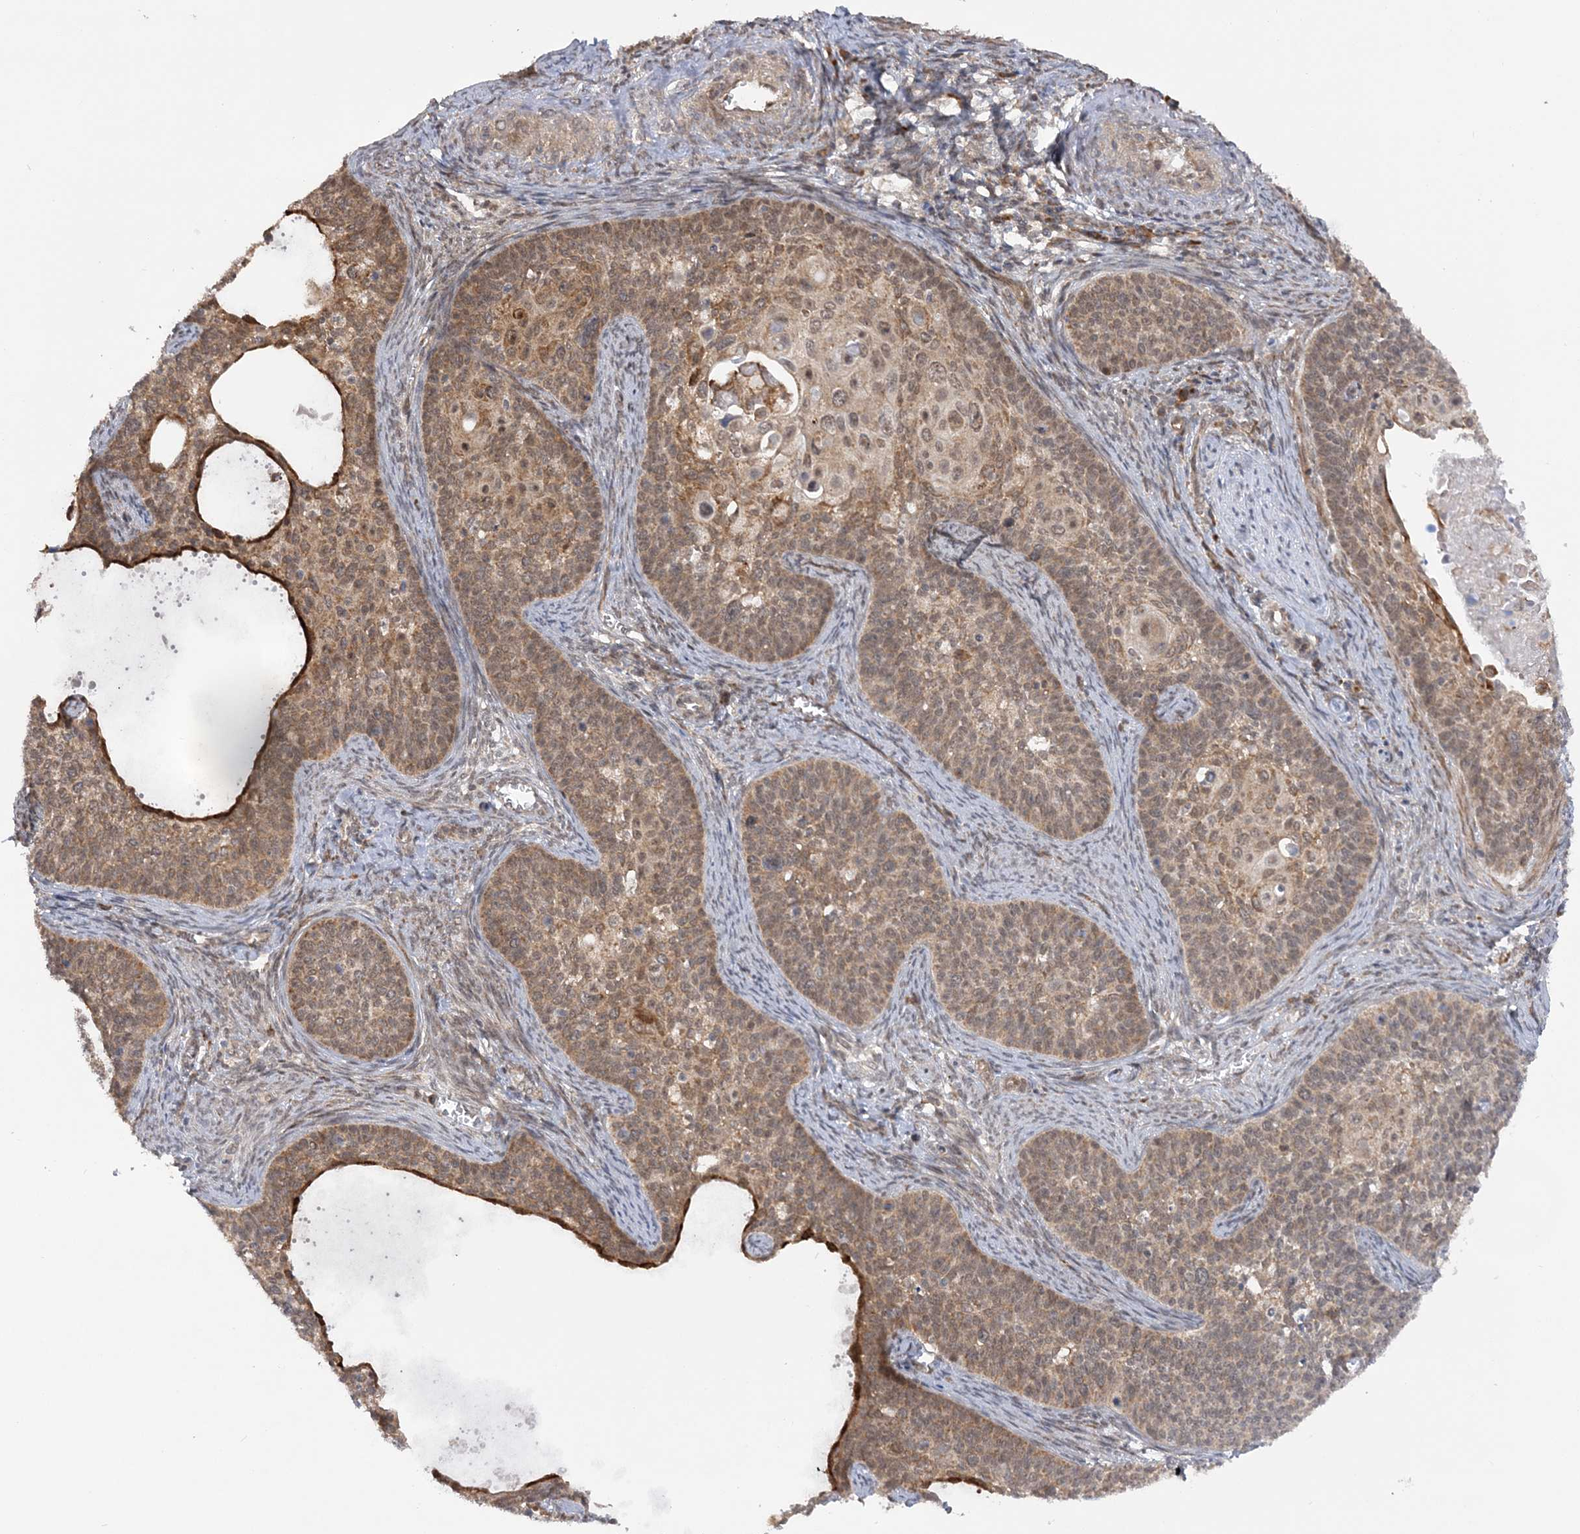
{"staining": {"intensity": "moderate", "quantity": ">75%", "location": "cytoplasmic/membranous"}, "tissue": "cervical cancer", "cell_type": "Tumor cells", "image_type": "cancer", "snomed": [{"axis": "morphology", "description": "Squamous cell carcinoma, NOS"}, {"axis": "topography", "description": "Cervix"}], "caption": "Brown immunohistochemical staining in squamous cell carcinoma (cervical) shows moderate cytoplasmic/membranous staining in approximately >75% of tumor cells.", "gene": "MRPL47", "patient": {"sex": "female", "age": 33}}